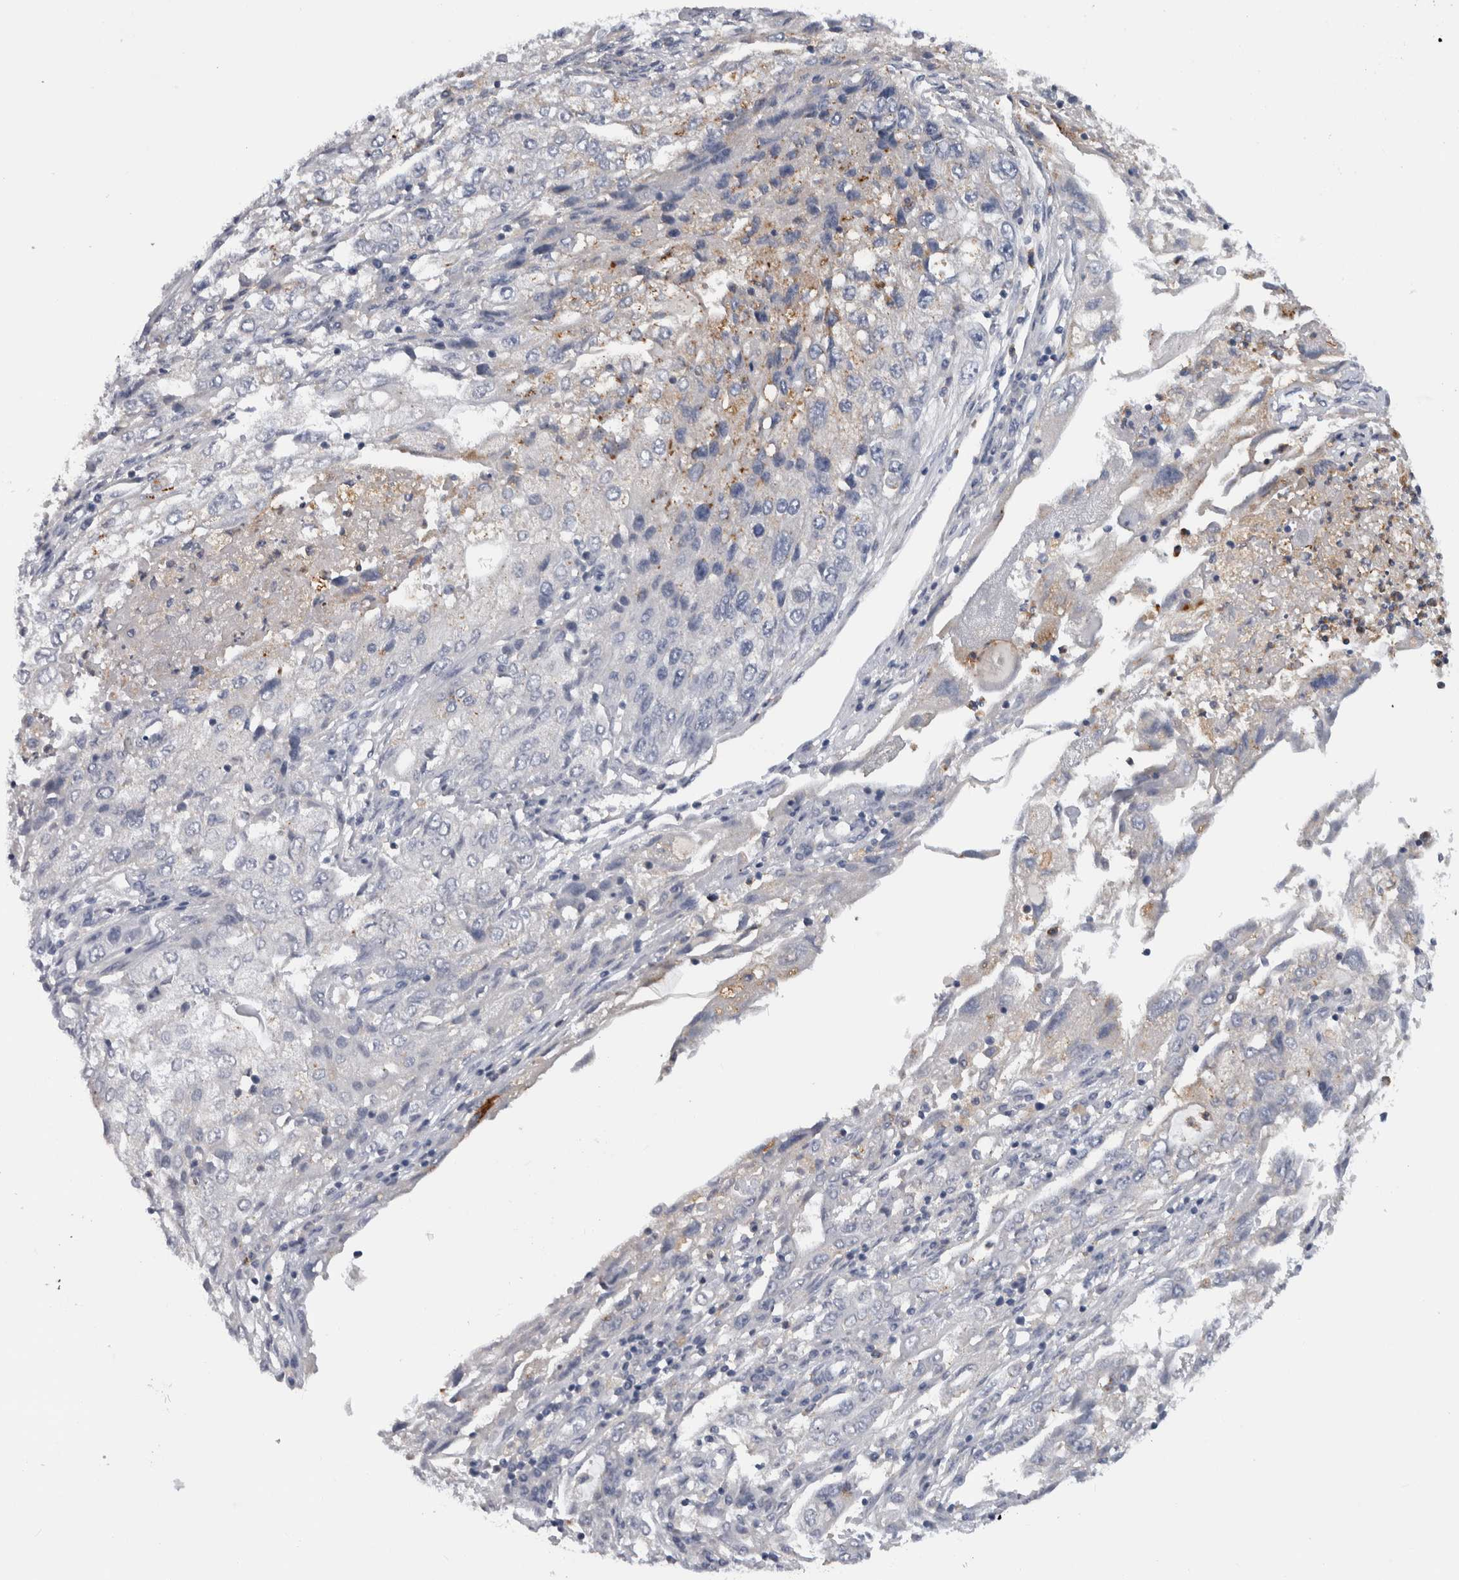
{"staining": {"intensity": "negative", "quantity": "none", "location": "none"}, "tissue": "endometrial cancer", "cell_type": "Tumor cells", "image_type": "cancer", "snomed": [{"axis": "morphology", "description": "Adenocarcinoma, NOS"}, {"axis": "topography", "description": "Endometrium"}], "caption": "A high-resolution micrograph shows immunohistochemistry staining of endometrial cancer, which demonstrates no significant expression in tumor cells.", "gene": "CD63", "patient": {"sex": "female", "age": 49}}